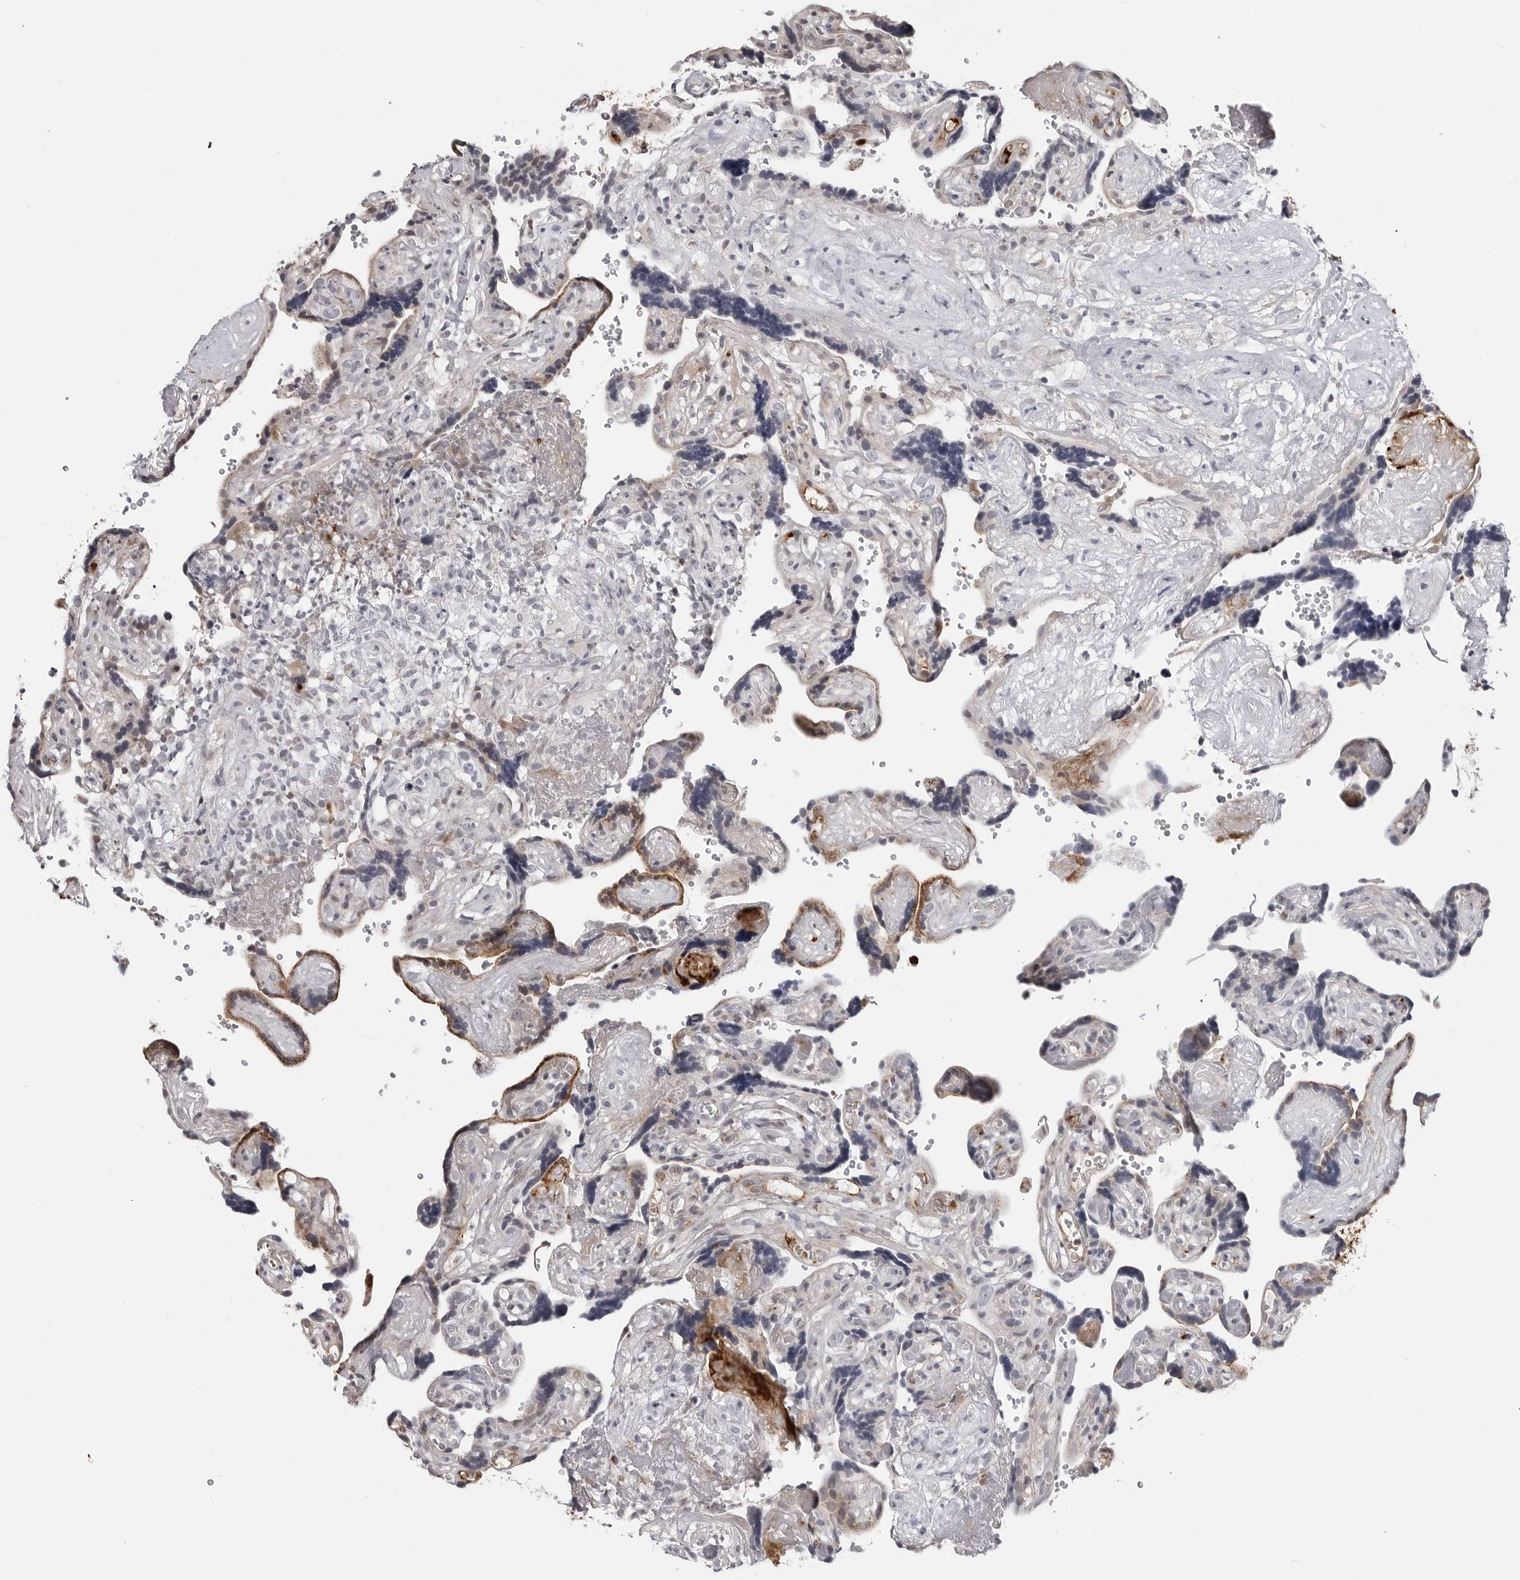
{"staining": {"intensity": "negative", "quantity": "none", "location": "none"}, "tissue": "placenta", "cell_type": "Decidual cells", "image_type": "normal", "snomed": [{"axis": "morphology", "description": "Normal tissue, NOS"}, {"axis": "topography", "description": "Placenta"}], "caption": "Micrograph shows no protein positivity in decidual cells of unremarkable placenta. (DAB (3,3'-diaminobenzidine) immunohistochemistry, high magnification).", "gene": "CXCR5", "patient": {"sex": "female", "age": 30}}